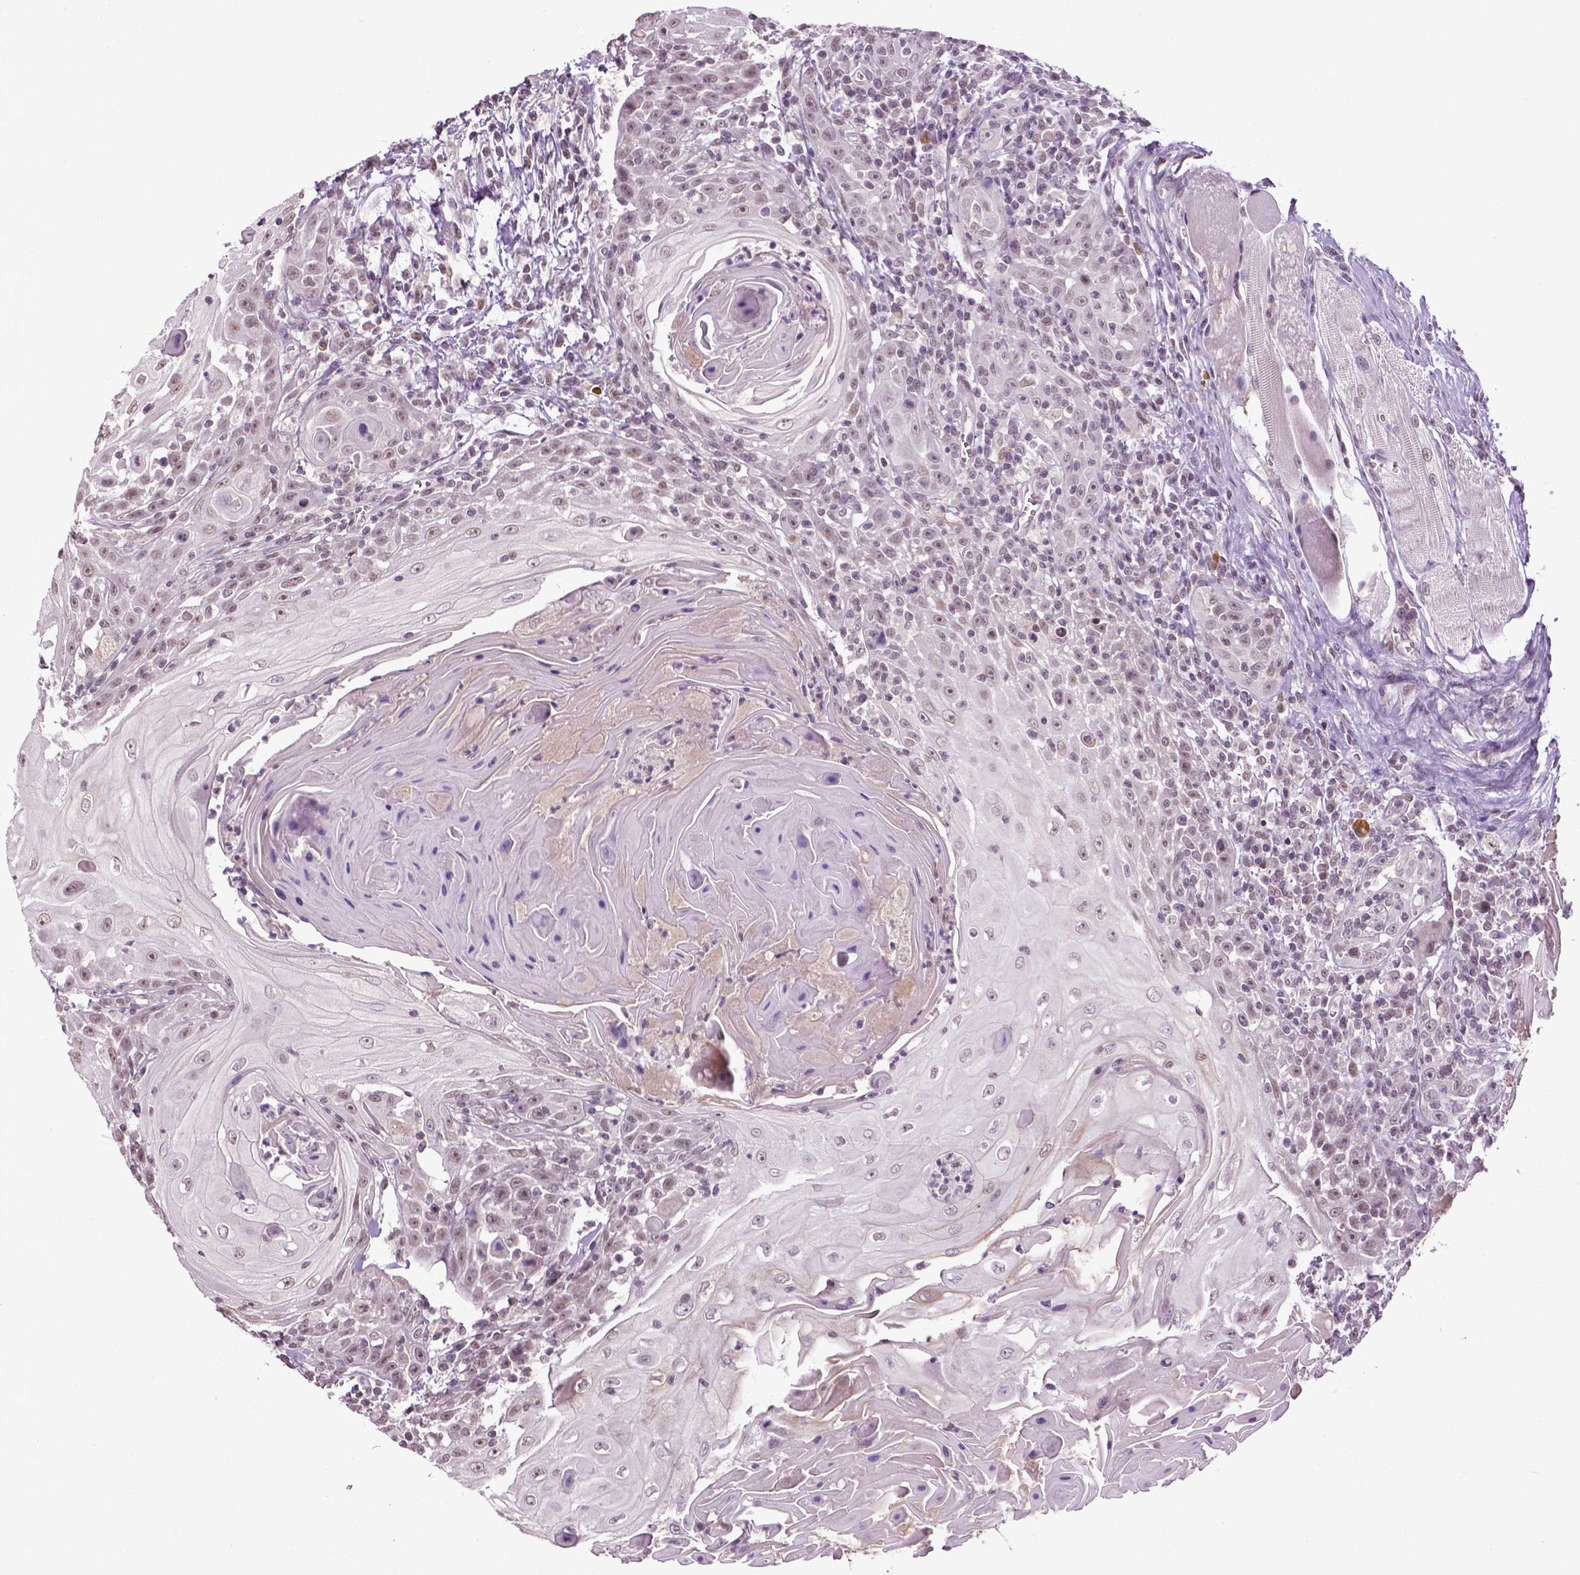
{"staining": {"intensity": "weak", "quantity": "25%-75%", "location": "nuclear"}, "tissue": "head and neck cancer", "cell_type": "Tumor cells", "image_type": "cancer", "snomed": [{"axis": "morphology", "description": "Squamous cell carcinoma, NOS"}, {"axis": "topography", "description": "Head-Neck"}], "caption": "High-magnification brightfield microscopy of squamous cell carcinoma (head and neck) stained with DAB (brown) and counterstained with hematoxylin (blue). tumor cells exhibit weak nuclear staining is appreciated in about25%-75% of cells. The staining is performed using DAB (3,3'-diaminobenzidine) brown chromogen to label protein expression. The nuclei are counter-stained blue using hematoxylin.", "gene": "DLX5", "patient": {"sex": "male", "age": 52}}